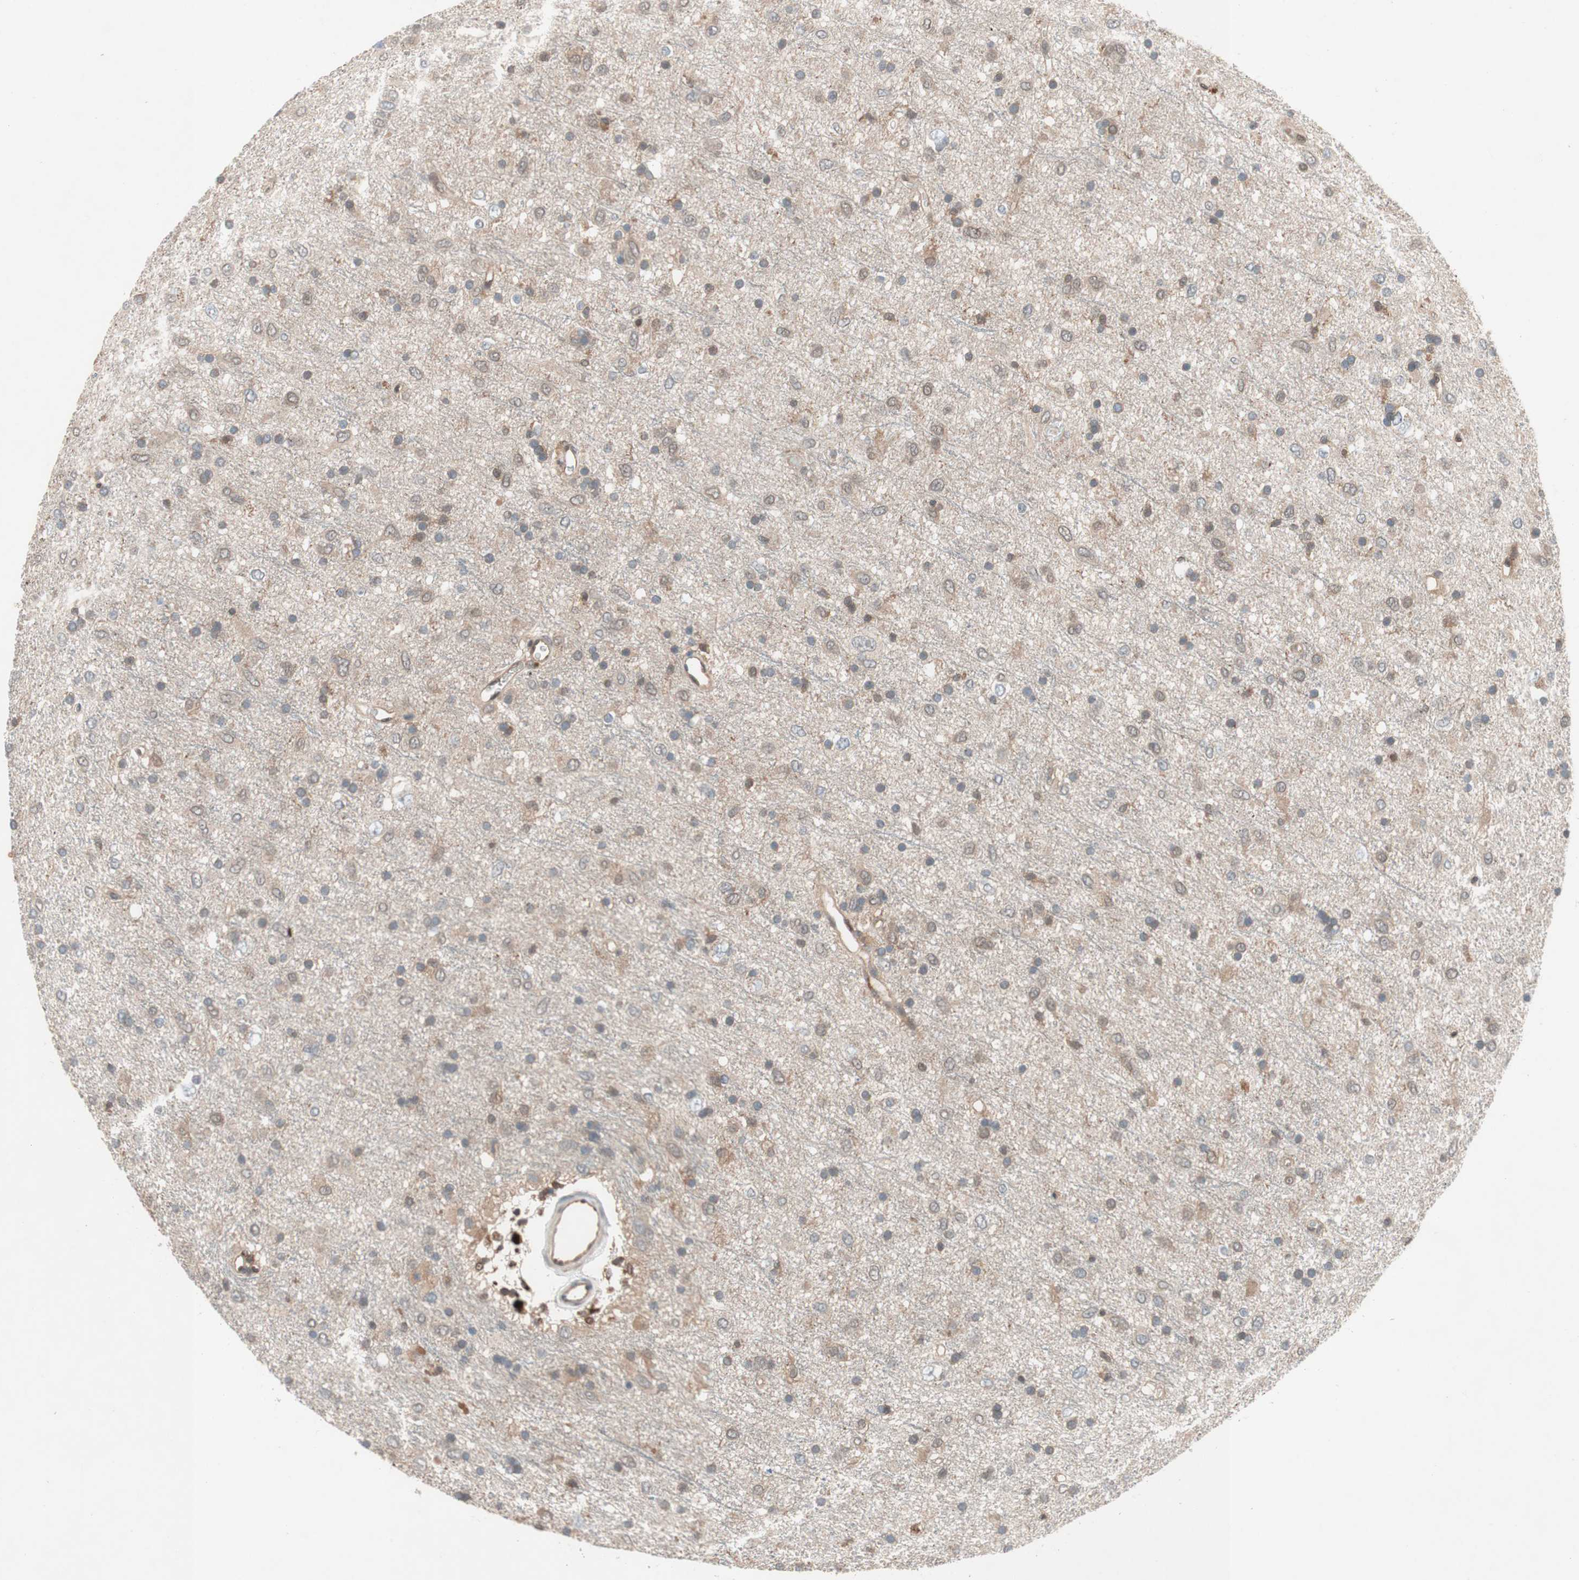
{"staining": {"intensity": "negative", "quantity": "none", "location": "none"}, "tissue": "glioma", "cell_type": "Tumor cells", "image_type": "cancer", "snomed": [{"axis": "morphology", "description": "Glioma, malignant, Low grade"}, {"axis": "topography", "description": "Brain"}], "caption": "Immunohistochemical staining of human glioma shows no significant positivity in tumor cells.", "gene": "GALT", "patient": {"sex": "male", "age": 77}}